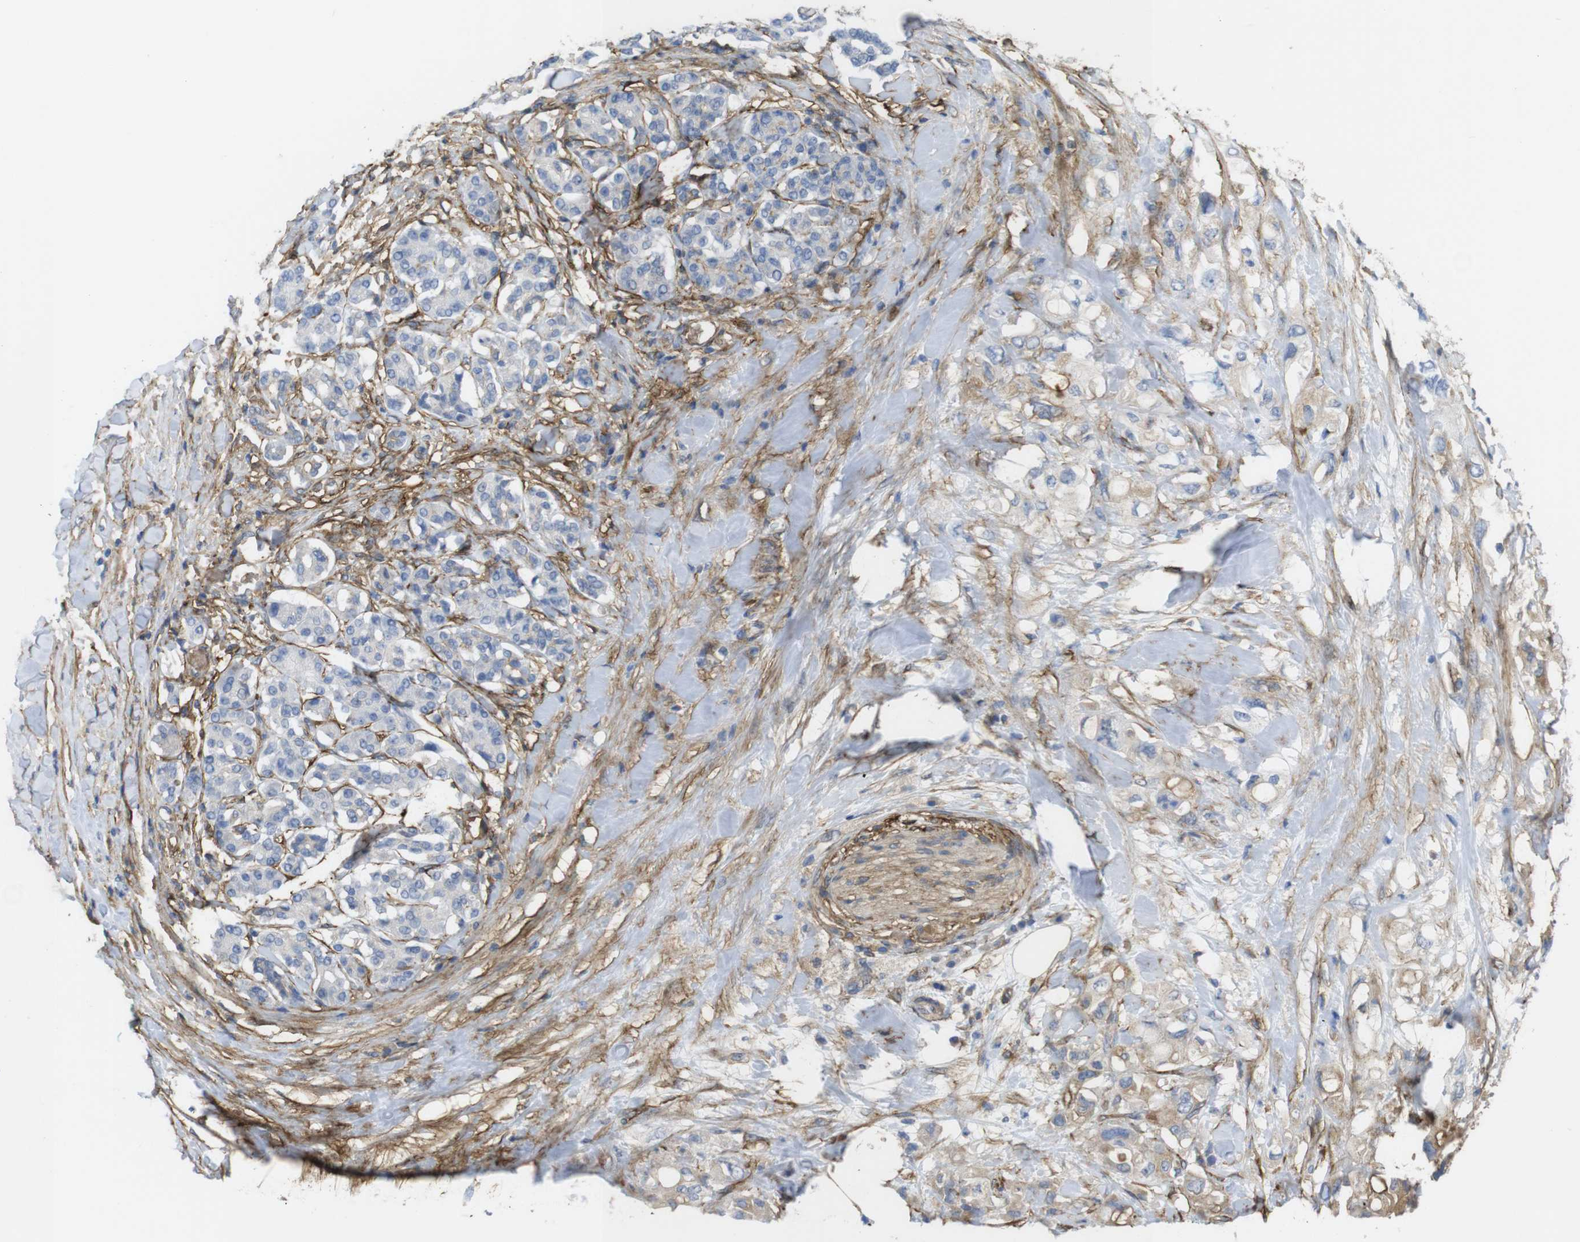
{"staining": {"intensity": "negative", "quantity": "none", "location": "none"}, "tissue": "pancreatic cancer", "cell_type": "Tumor cells", "image_type": "cancer", "snomed": [{"axis": "morphology", "description": "Adenocarcinoma, NOS"}, {"axis": "topography", "description": "Pancreas"}], "caption": "Photomicrograph shows no significant protein staining in tumor cells of pancreatic cancer.", "gene": "CYBRD1", "patient": {"sex": "female", "age": 56}}